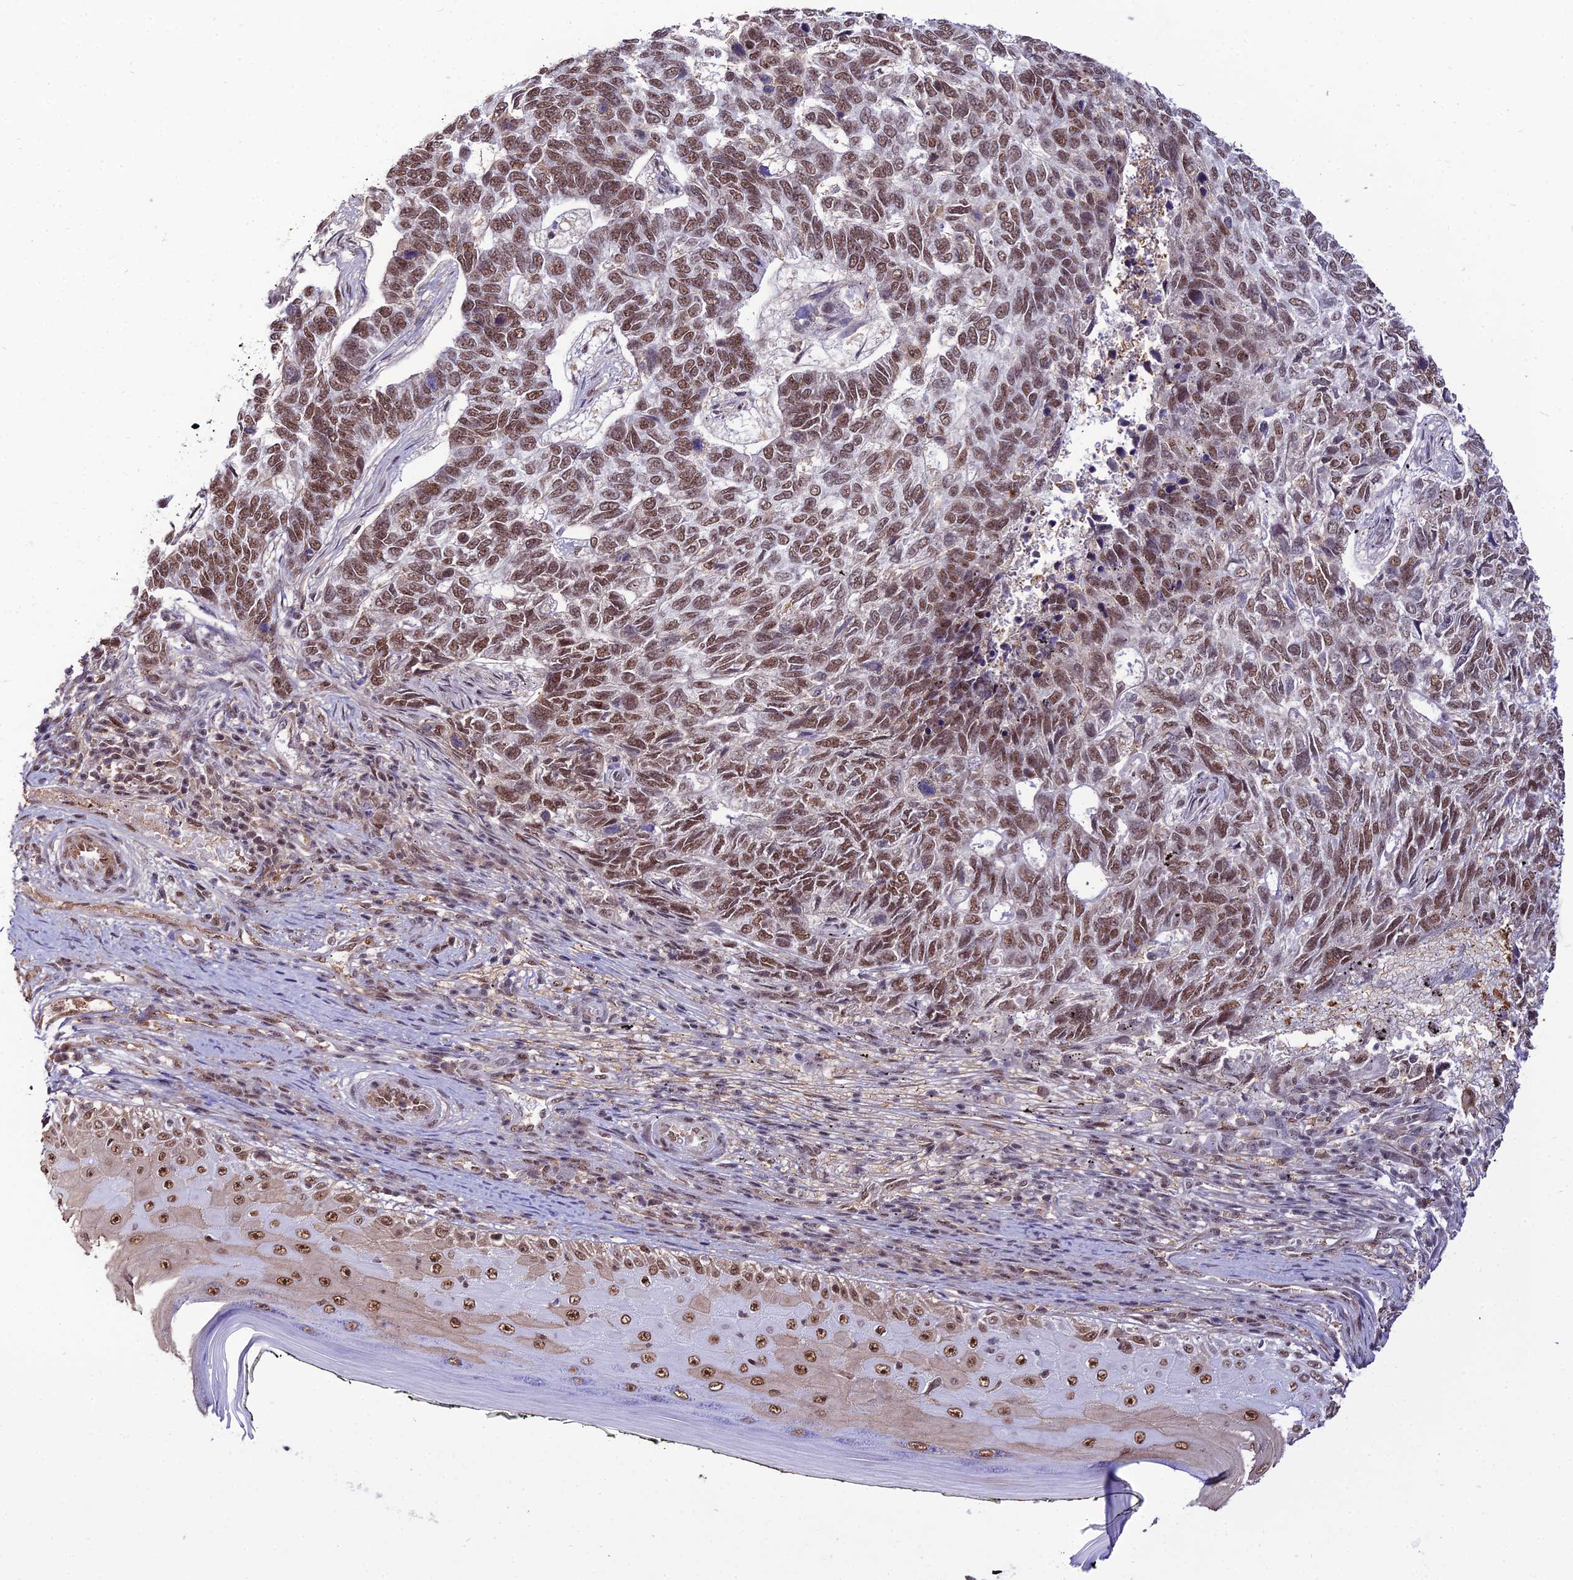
{"staining": {"intensity": "moderate", "quantity": ">75%", "location": "nuclear"}, "tissue": "skin cancer", "cell_type": "Tumor cells", "image_type": "cancer", "snomed": [{"axis": "morphology", "description": "Basal cell carcinoma"}, {"axis": "topography", "description": "Skin"}], "caption": "The immunohistochemical stain highlights moderate nuclear staining in tumor cells of basal cell carcinoma (skin) tissue.", "gene": "RBM12", "patient": {"sex": "female", "age": 65}}